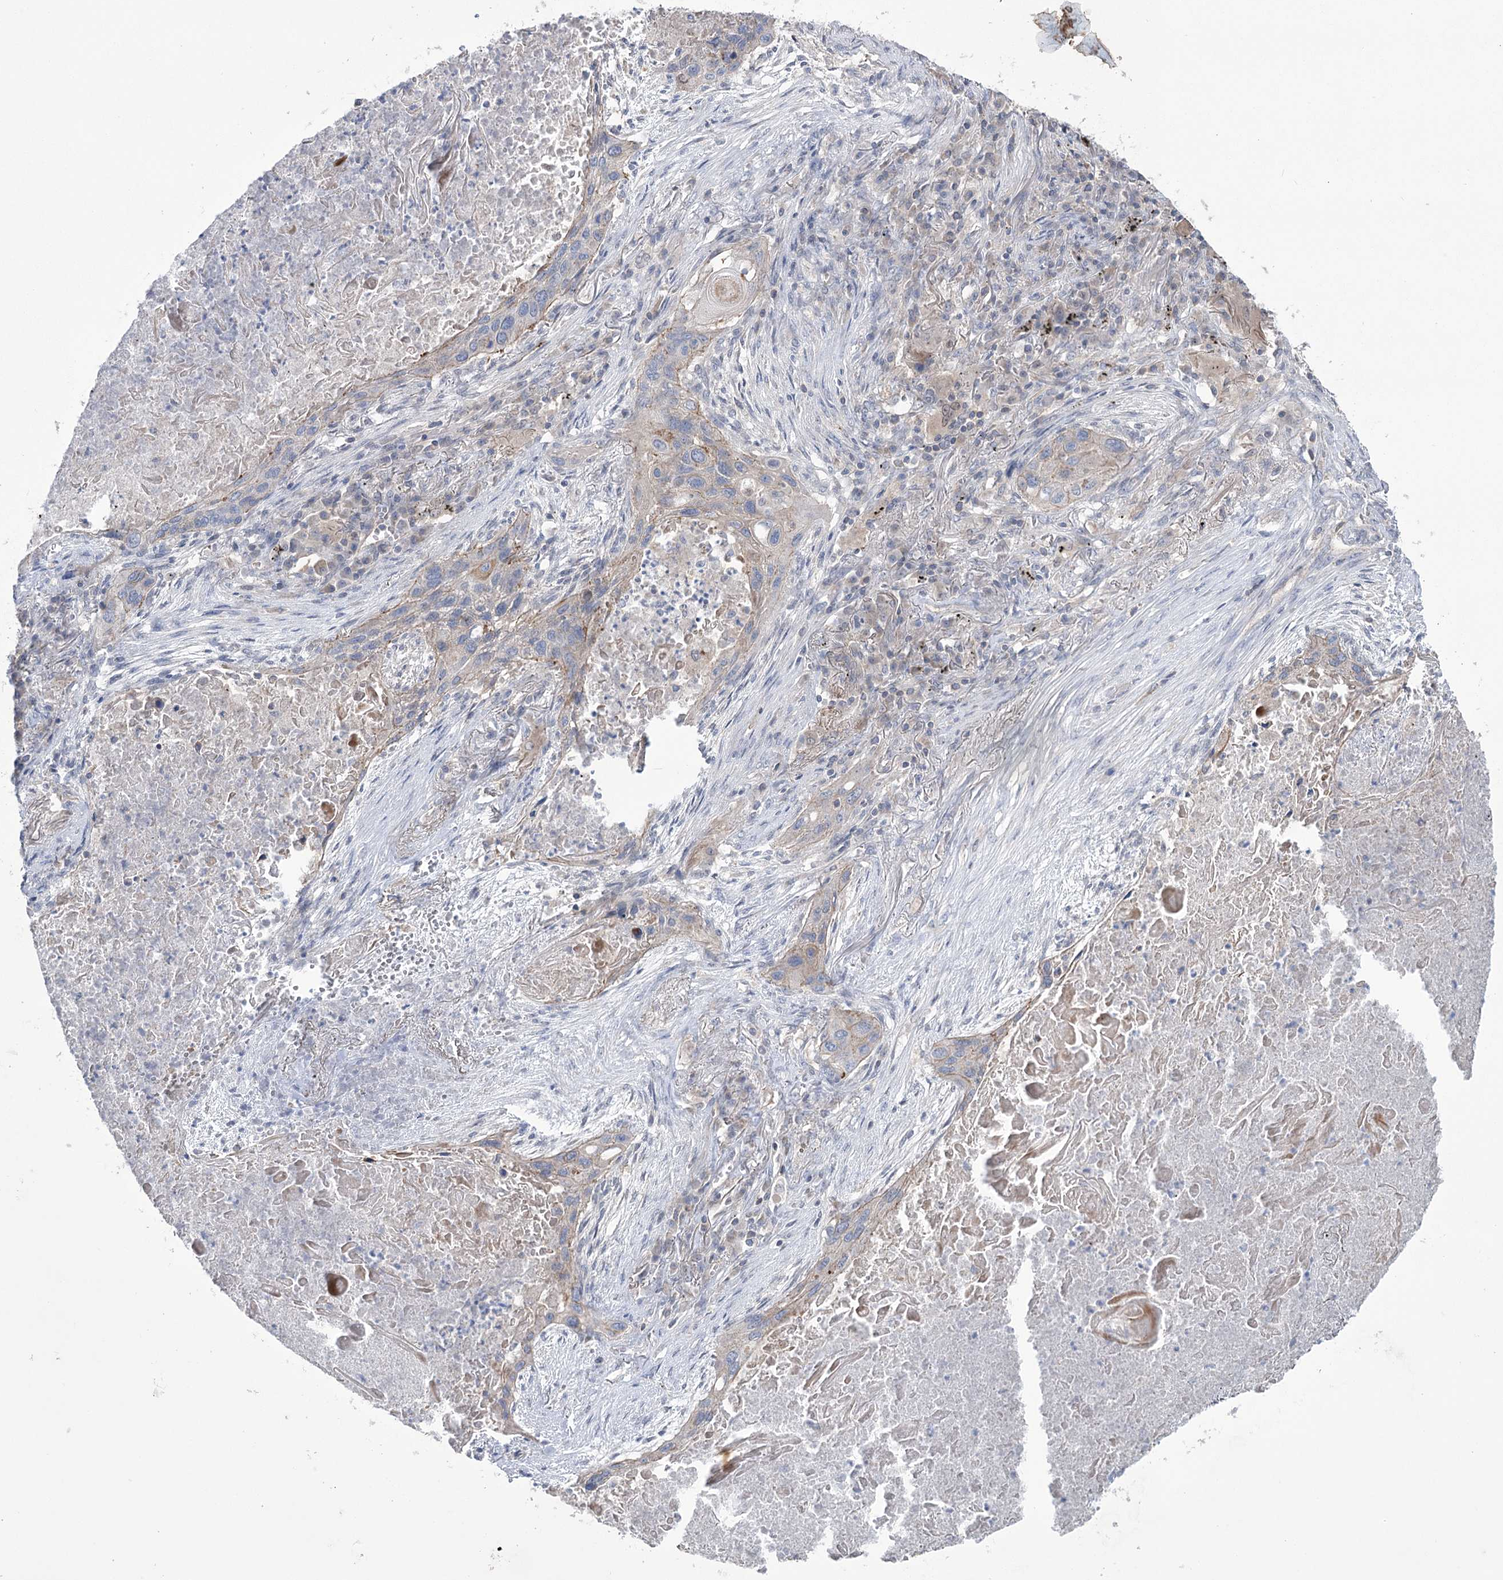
{"staining": {"intensity": "negative", "quantity": "none", "location": "none"}, "tissue": "lung cancer", "cell_type": "Tumor cells", "image_type": "cancer", "snomed": [{"axis": "morphology", "description": "Squamous cell carcinoma, NOS"}, {"axis": "topography", "description": "Lung"}], "caption": "An immunohistochemistry image of lung cancer (squamous cell carcinoma) is shown. There is no staining in tumor cells of lung cancer (squamous cell carcinoma).", "gene": "TRIM71", "patient": {"sex": "female", "age": 63}}